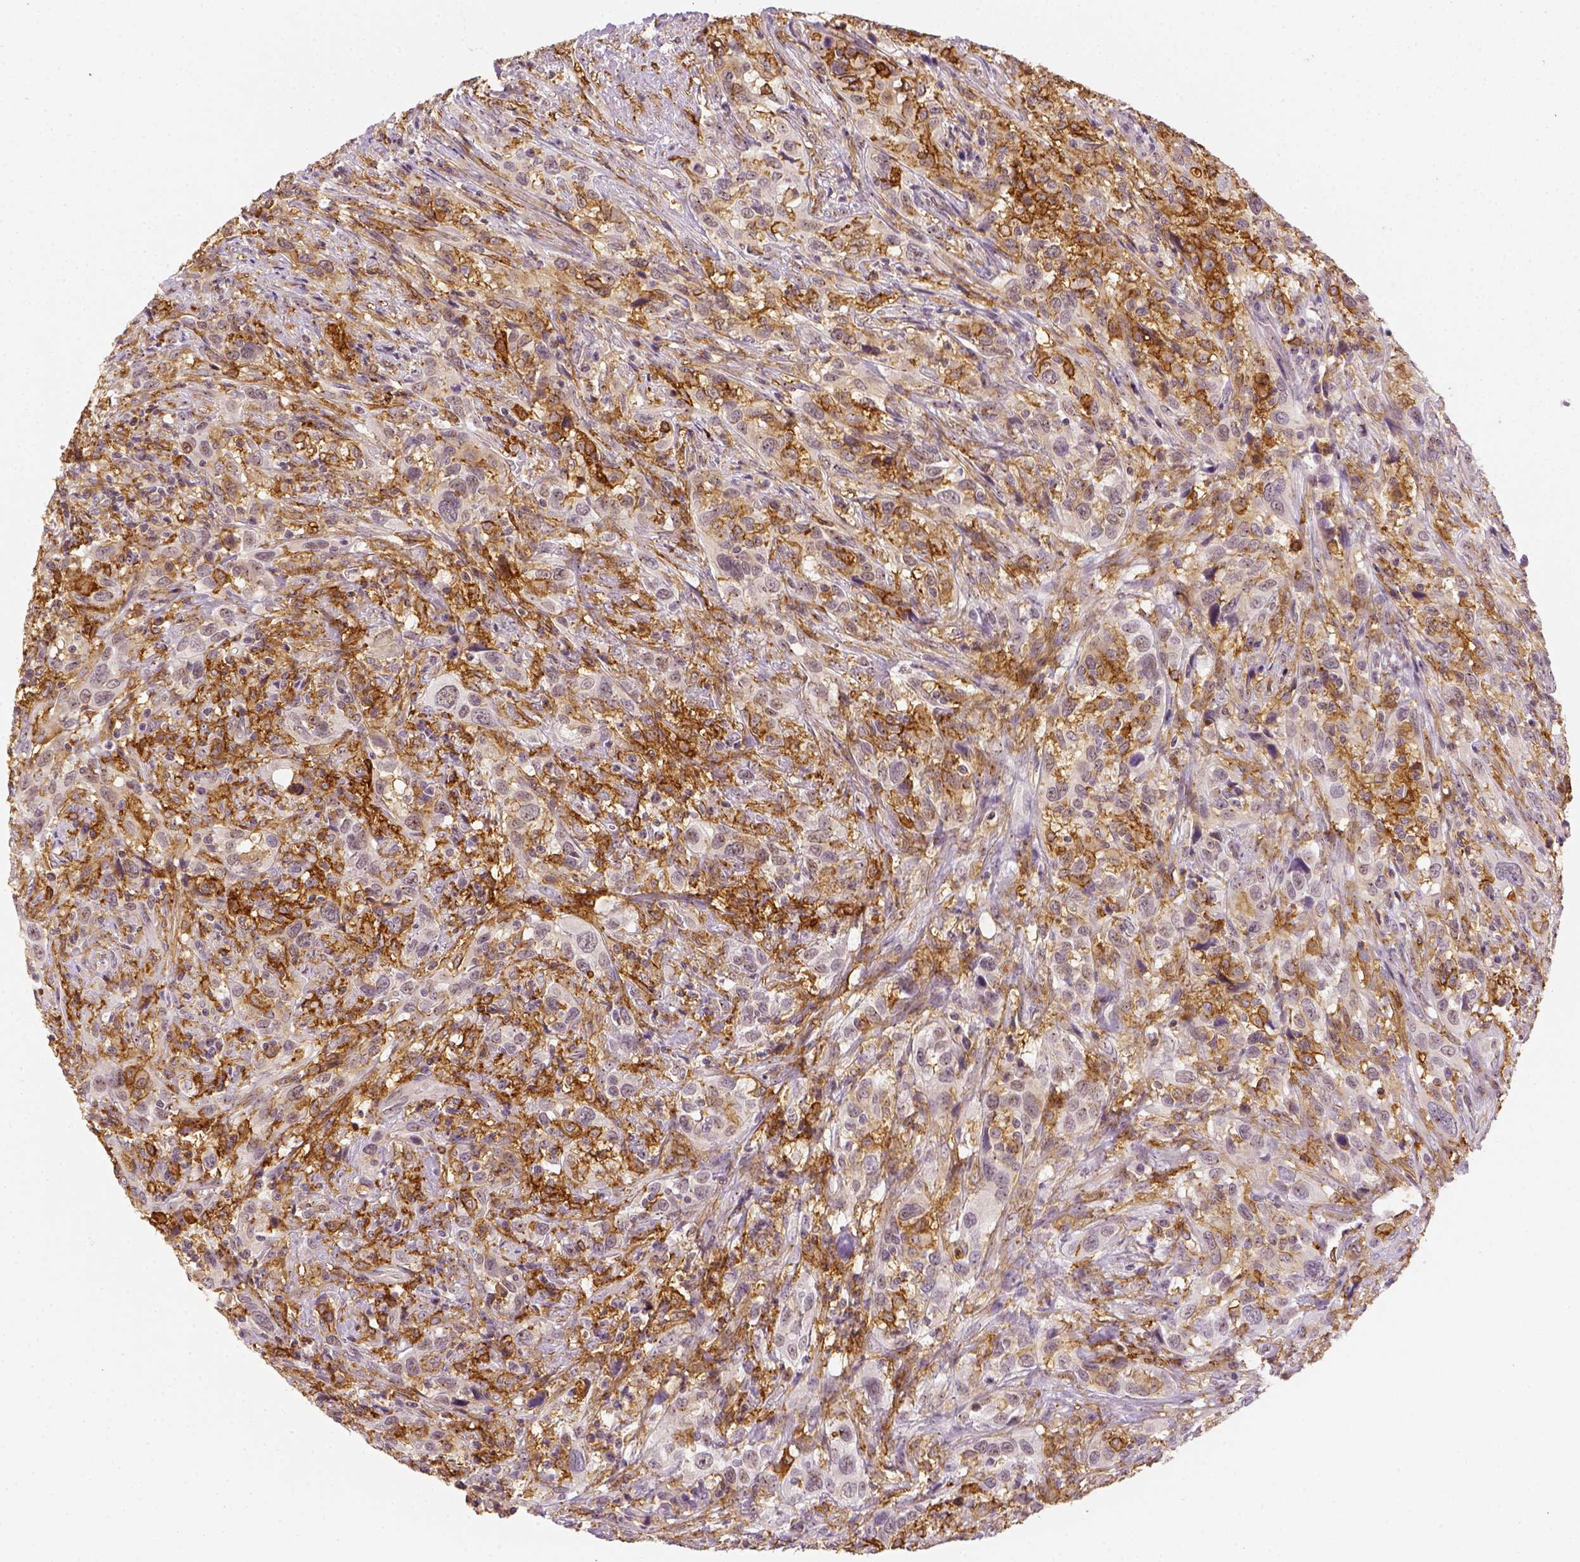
{"staining": {"intensity": "negative", "quantity": "none", "location": "none"}, "tissue": "urothelial cancer", "cell_type": "Tumor cells", "image_type": "cancer", "snomed": [{"axis": "morphology", "description": "Urothelial carcinoma, NOS"}, {"axis": "morphology", "description": "Urothelial carcinoma, High grade"}, {"axis": "topography", "description": "Urinary bladder"}], "caption": "Transitional cell carcinoma was stained to show a protein in brown. There is no significant positivity in tumor cells.", "gene": "CD14", "patient": {"sex": "female", "age": 64}}